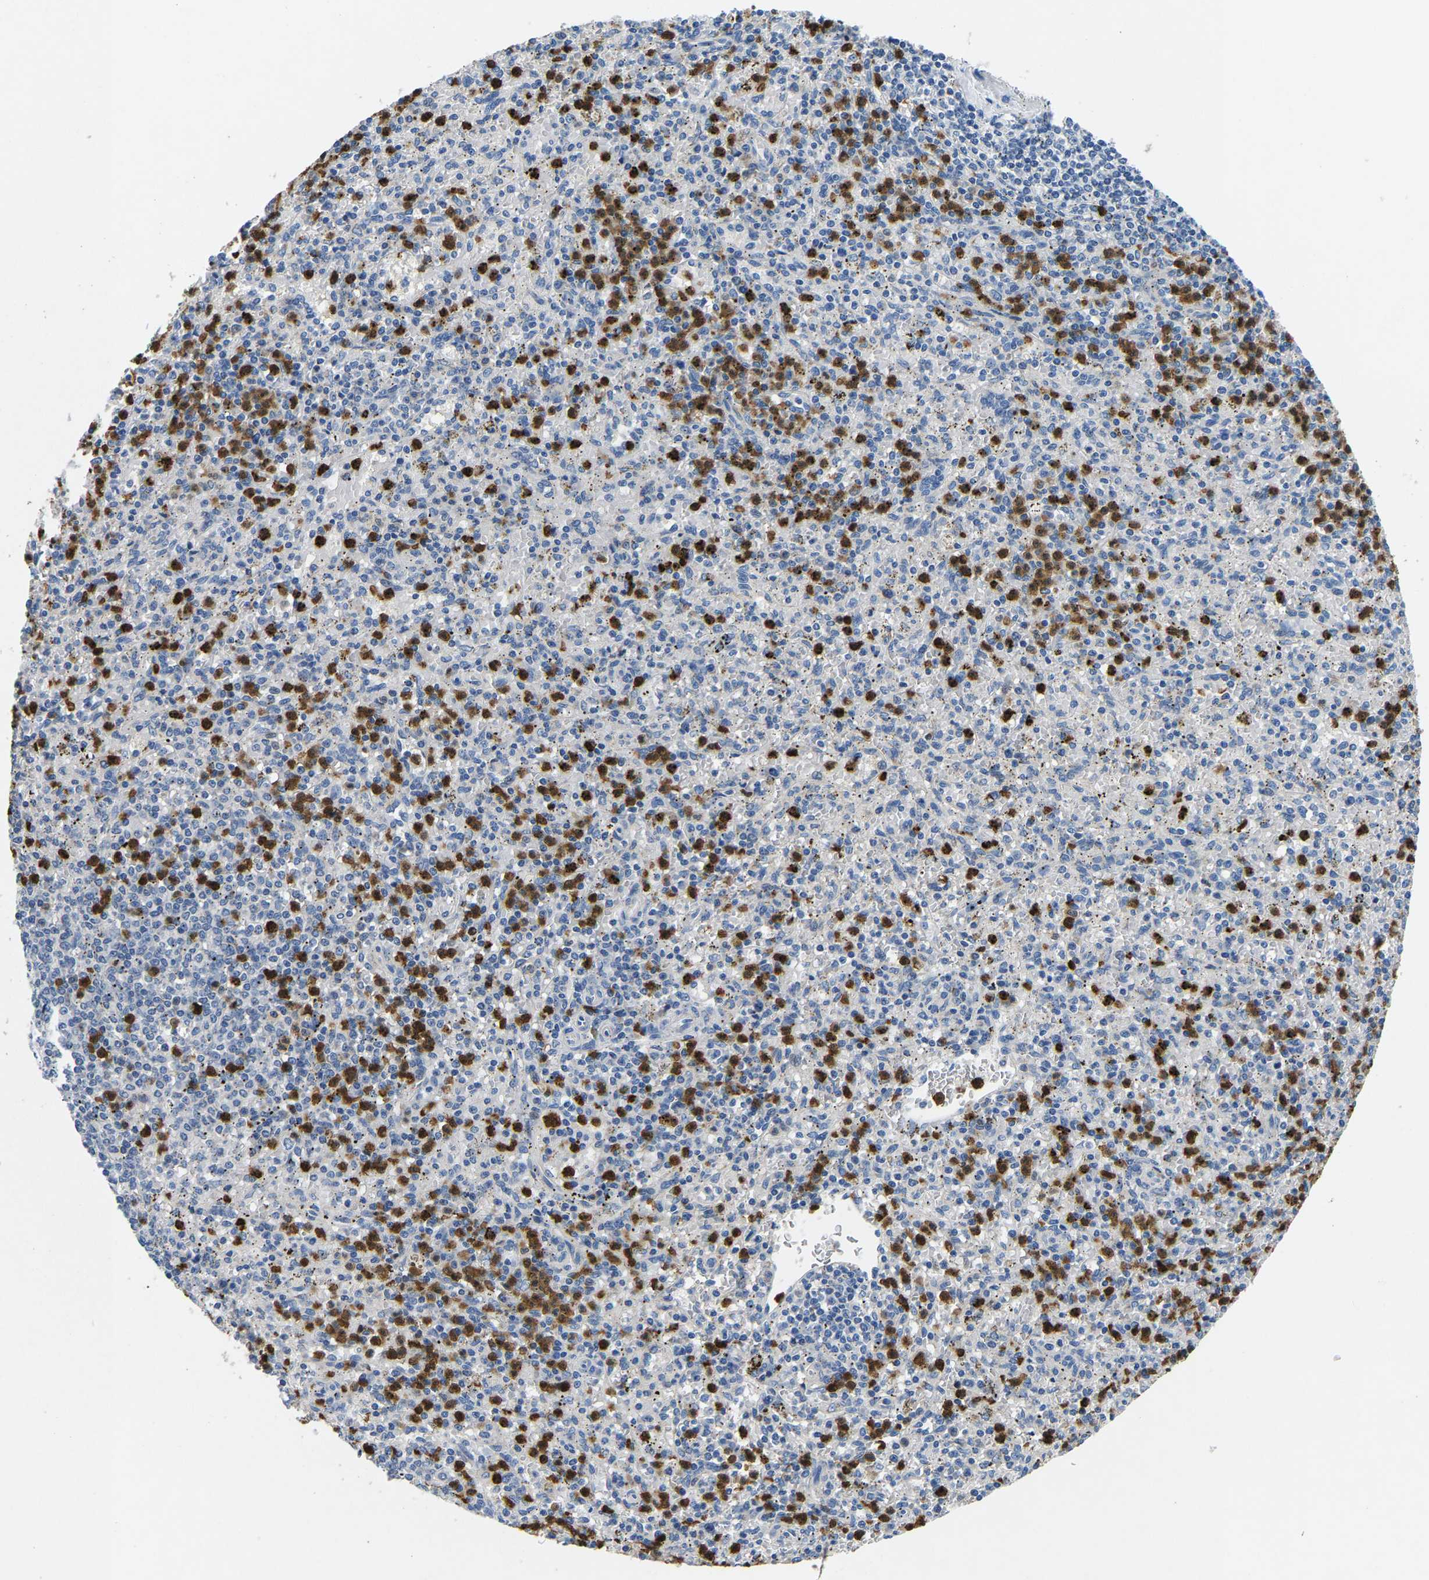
{"staining": {"intensity": "moderate", "quantity": "25%-75%", "location": "cytoplasmic/membranous"}, "tissue": "spleen", "cell_type": "Cells in red pulp", "image_type": "normal", "snomed": [{"axis": "morphology", "description": "Normal tissue, NOS"}, {"axis": "topography", "description": "Spleen"}], "caption": "IHC photomicrograph of normal spleen: human spleen stained using immunohistochemistry (IHC) reveals medium levels of moderate protein expression localized specifically in the cytoplasmic/membranous of cells in red pulp, appearing as a cytoplasmic/membranous brown color.", "gene": "TOR1B", "patient": {"sex": "male", "age": 72}}